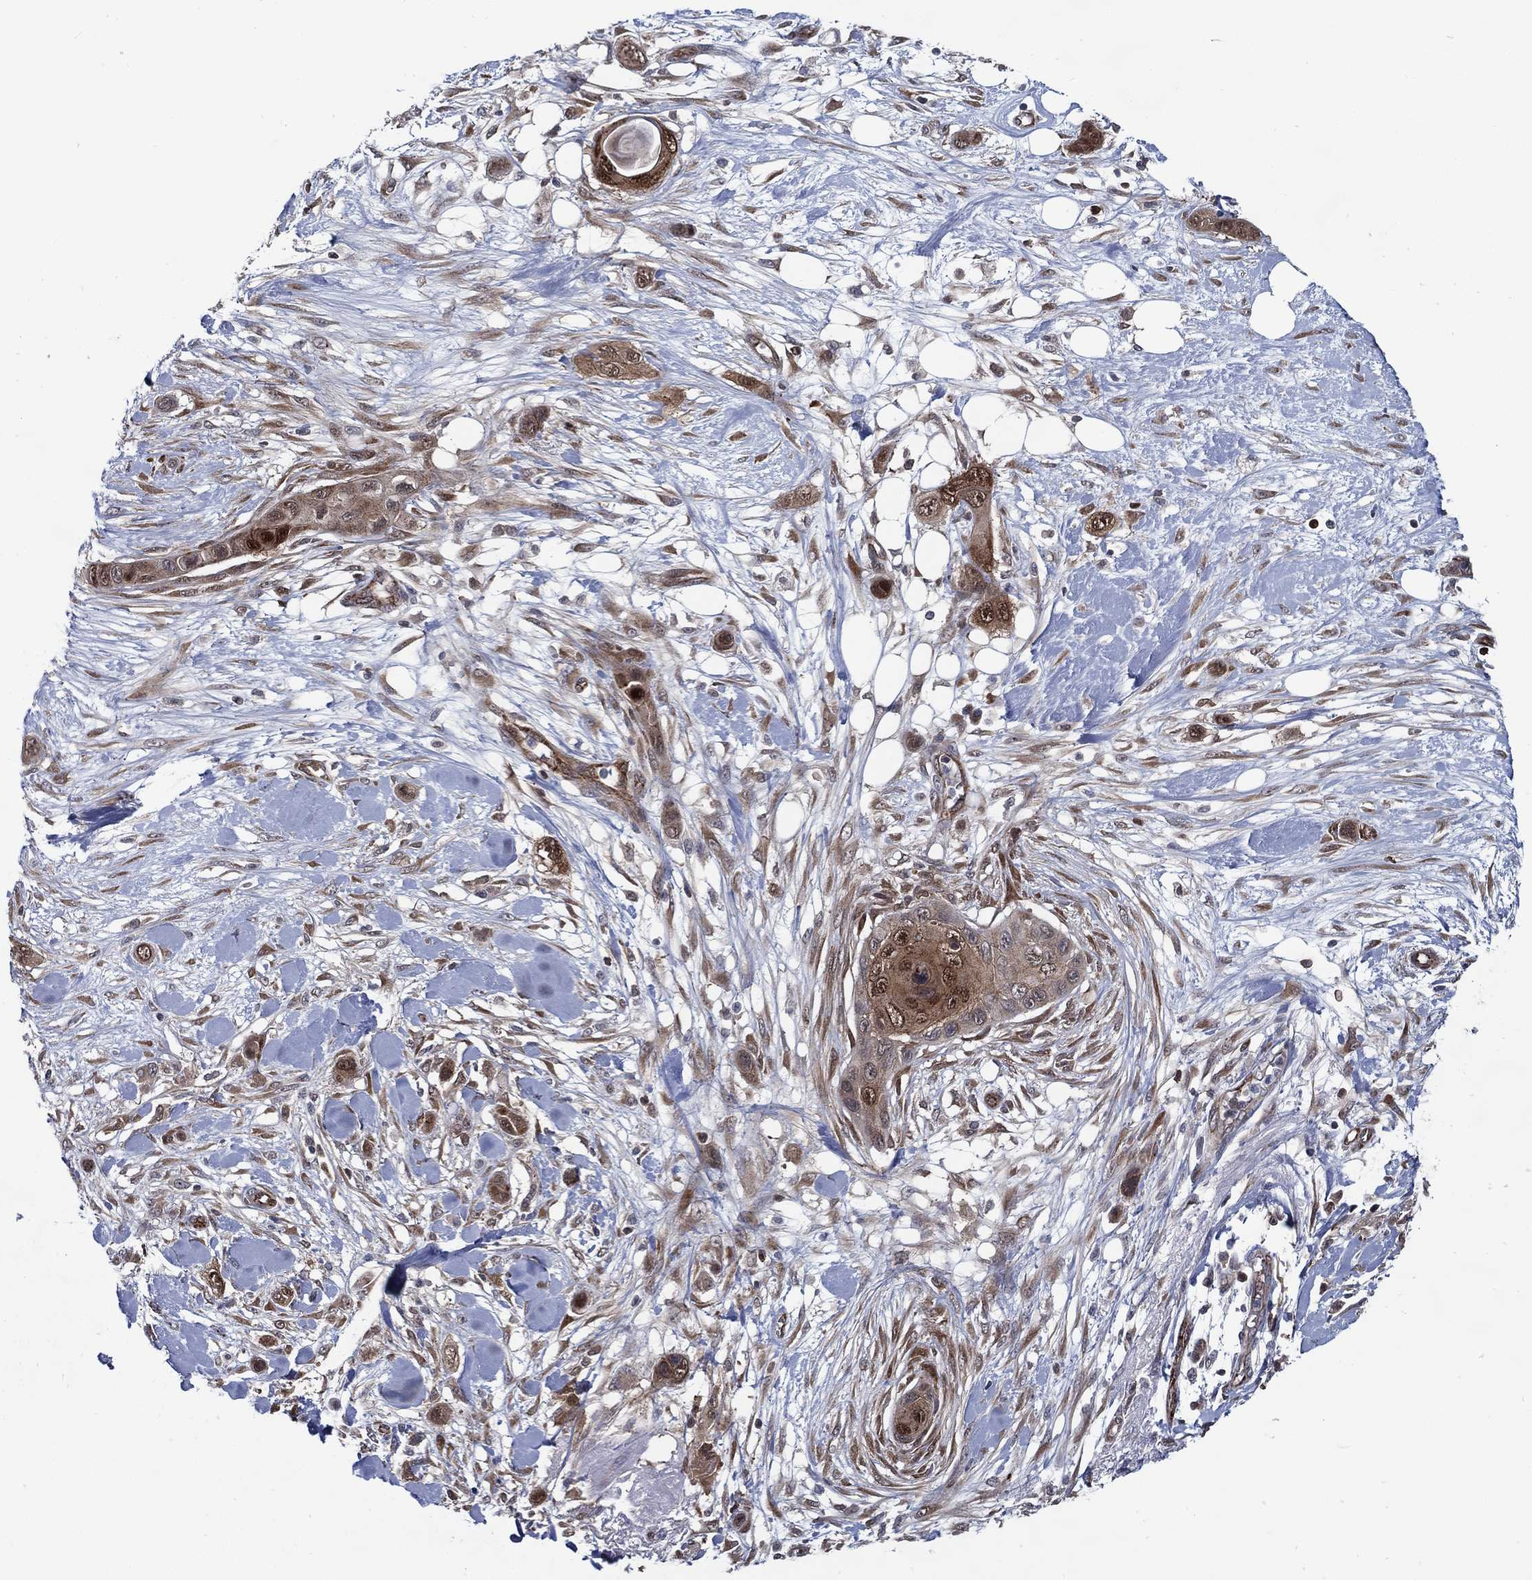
{"staining": {"intensity": "moderate", "quantity": "<25%", "location": "cytoplasmic/membranous"}, "tissue": "skin cancer", "cell_type": "Tumor cells", "image_type": "cancer", "snomed": [{"axis": "morphology", "description": "Squamous cell carcinoma, NOS"}, {"axis": "topography", "description": "Skin"}], "caption": "High-power microscopy captured an IHC micrograph of squamous cell carcinoma (skin), revealing moderate cytoplasmic/membranous staining in about <25% of tumor cells.", "gene": "ARHGAP11A", "patient": {"sex": "male", "age": 79}}